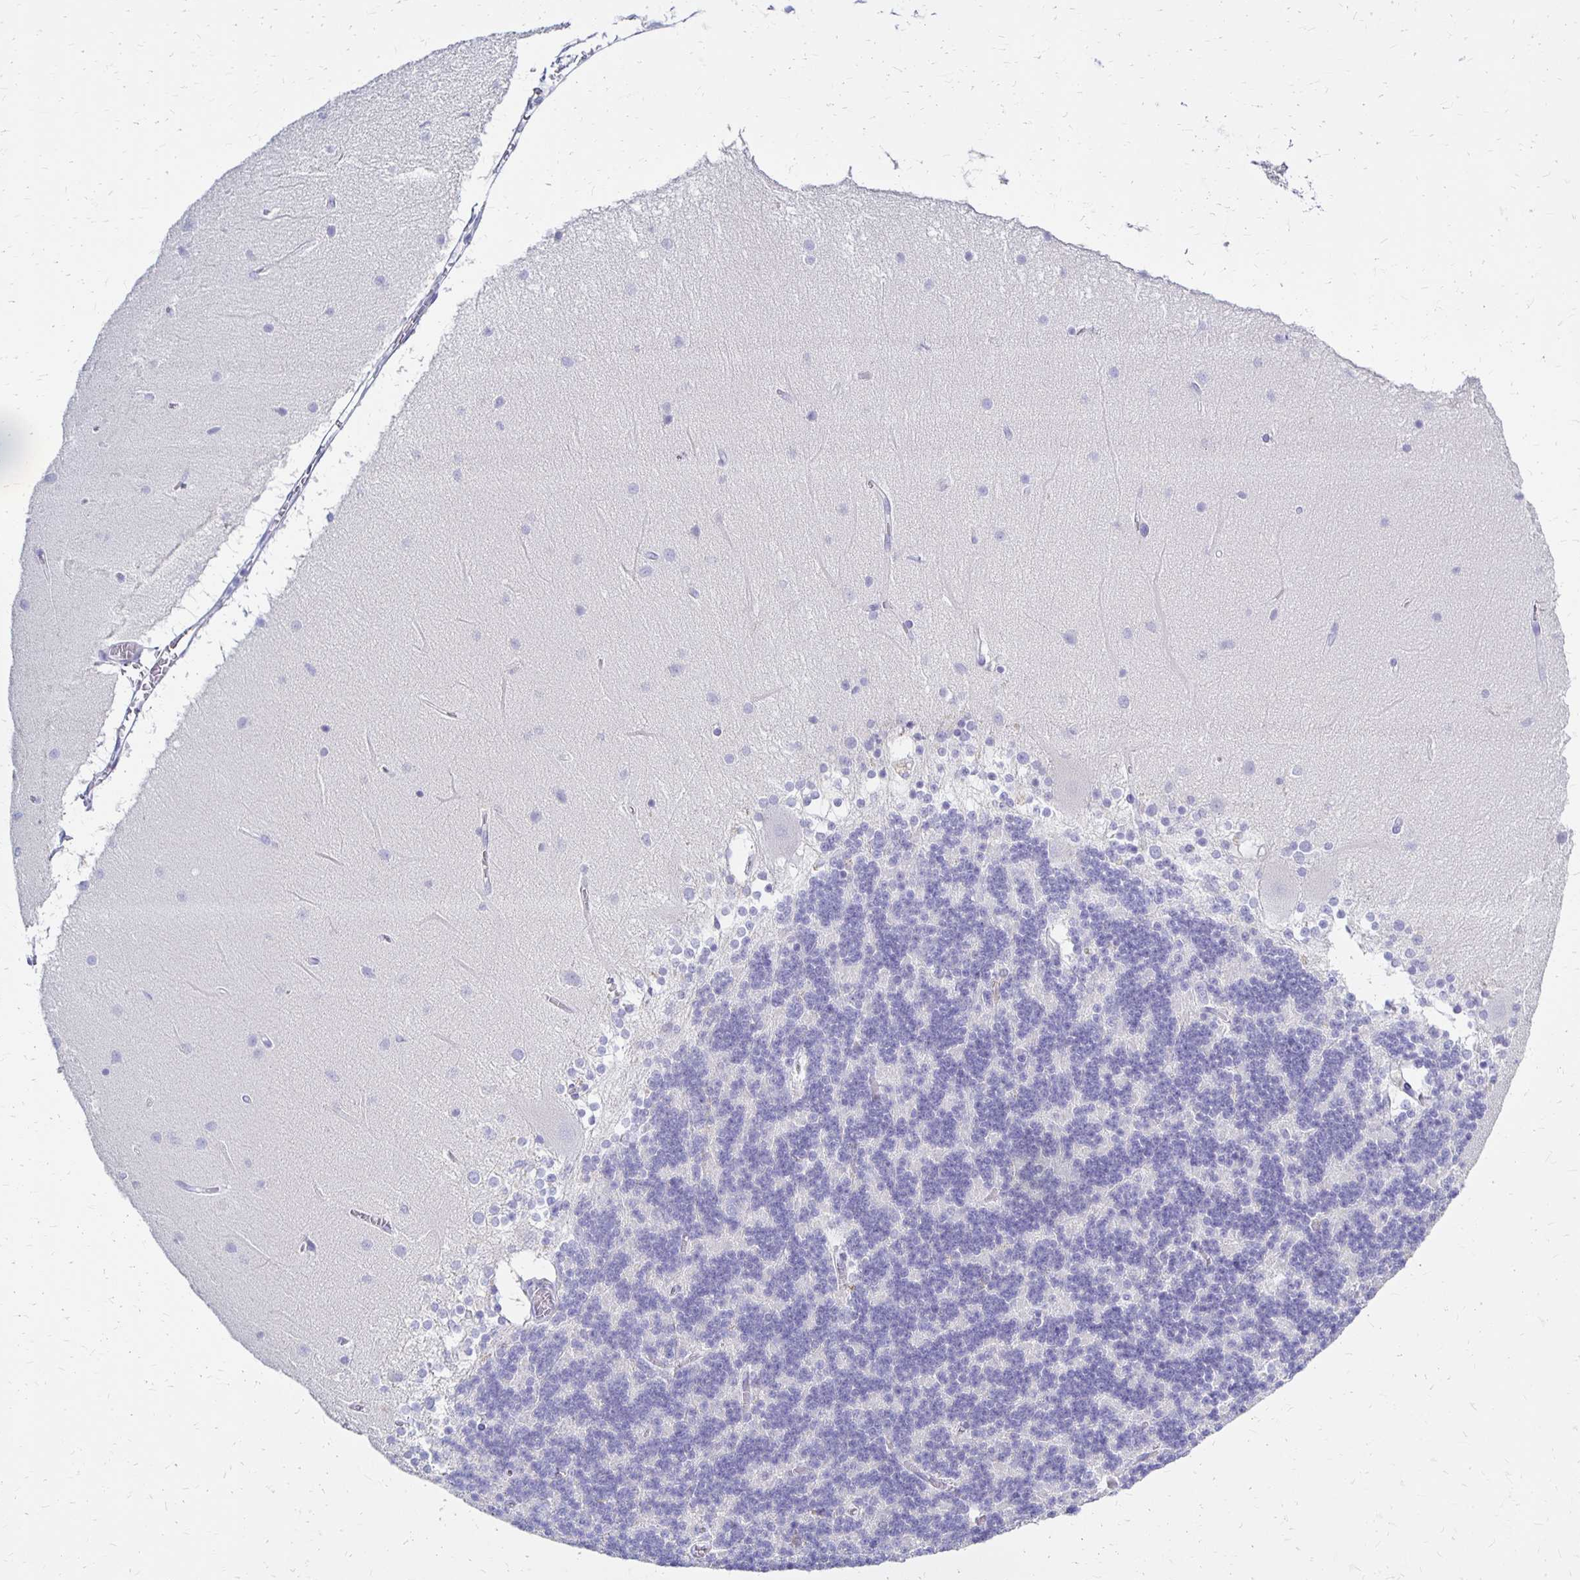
{"staining": {"intensity": "negative", "quantity": "none", "location": "none"}, "tissue": "cerebellum", "cell_type": "Cells in granular layer", "image_type": "normal", "snomed": [{"axis": "morphology", "description": "Normal tissue, NOS"}, {"axis": "topography", "description": "Cerebellum"}], "caption": "Cells in granular layer show no significant positivity in normal cerebellum. The staining is performed using DAB brown chromogen with nuclei counter-stained in using hematoxylin.", "gene": "FNTB", "patient": {"sex": "female", "age": 54}}